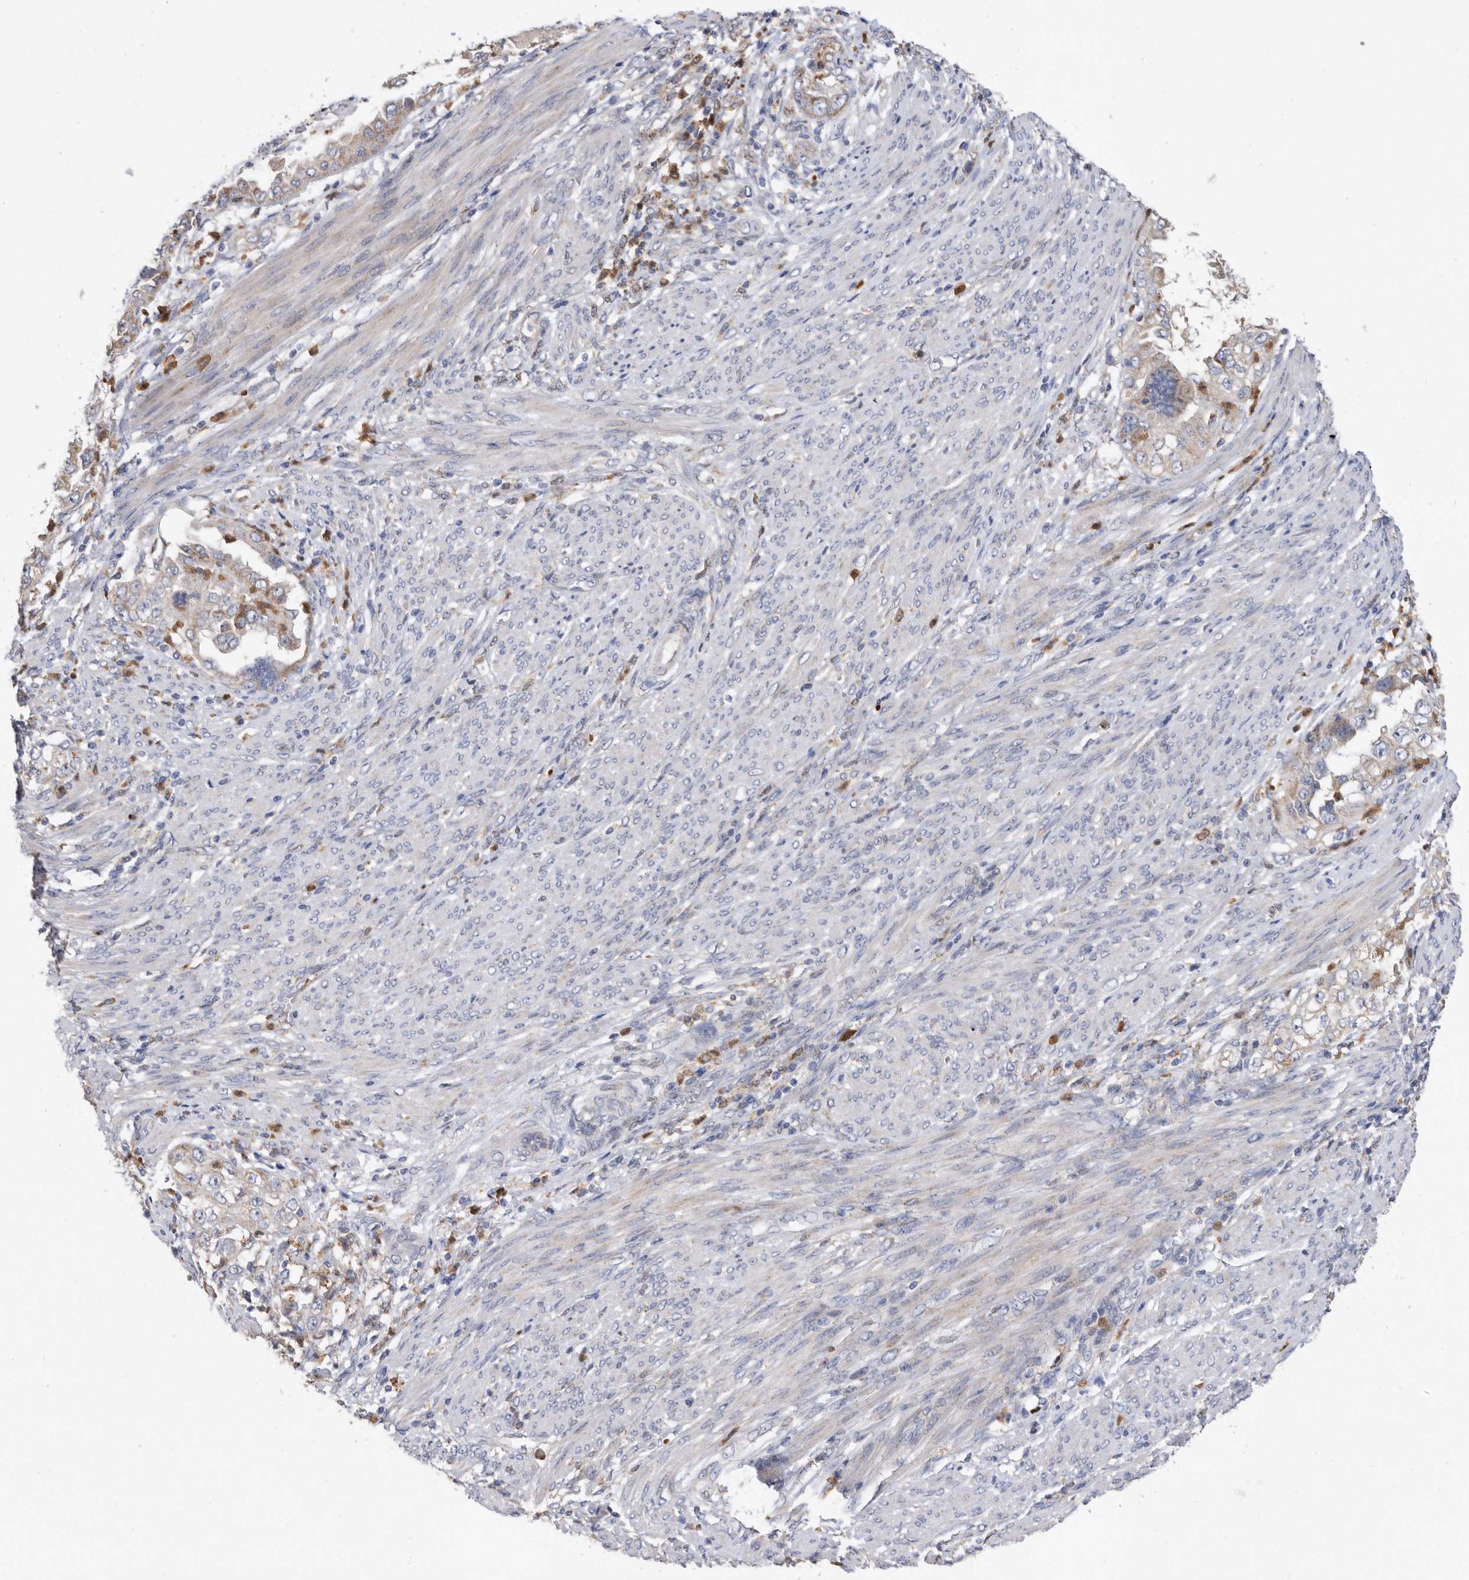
{"staining": {"intensity": "moderate", "quantity": ">75%", "location": "cytoplasmic/membranous"}, "tissue": "endometrial cancer", "cell_type": "Tumor cells", "image_type": "cancer", "snomed": [{"axis": "morphology", "description": "Adenocarcinoma, NOS"}, {"axis": "topography", "description": "Endometrium"}], "caption": "Endometrial cancer stained for a protein shows moderate cytoplasmic/membranous positivity in tumor cells. (Stains: DAB (3,3'-diaminobenzidine) in brown, nuclei in blue, Microscopy: brightfield microscopy at high magnification).", "gene": "CRISPLD2", "patient": {"sex": "female", "age": 85}}